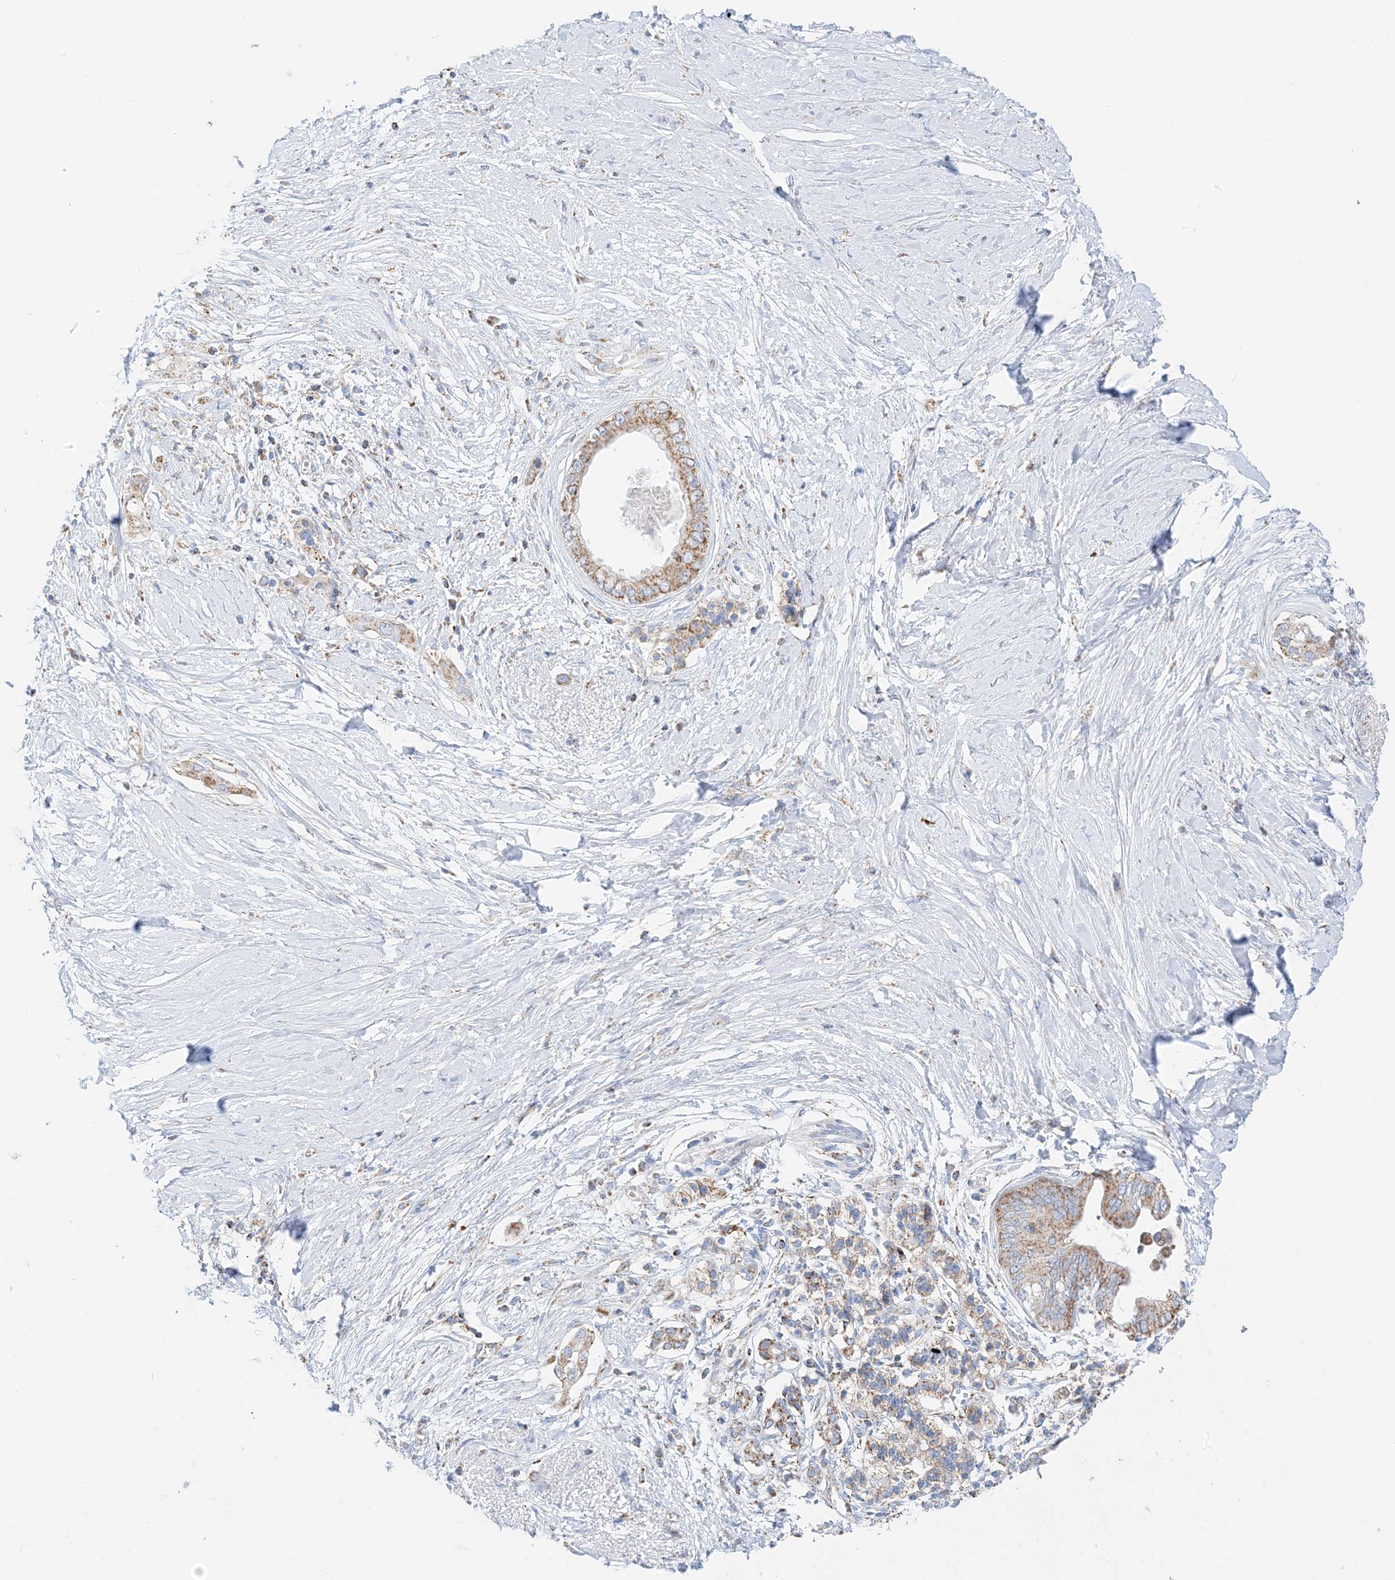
{"staining": {"intensity": "moderate", "quantity": ">75%", "location": "cytoplasmic/membranous"}, "tissue": "pancreatic cancer", "cell_type": "Tumor cells", "image_type": "cancer", "snomed": [{"axis": "morphology", "description": "Normal tissue, NOS"}, {"axis": "morphology", "description": "Adenocarcinoma, NOS"}, {"axis": "topography", "description": "Pancreas"}, {"axis": "topography", "description": "Peripheral nerve tissue"}], "caption": "Human adenocarcinoma (pancreatic) stained with a protein marker demonstrates moderate staining in tumor cells.", "gene": "CAPN13", "patient": {"sex": "male", "age": 59}}